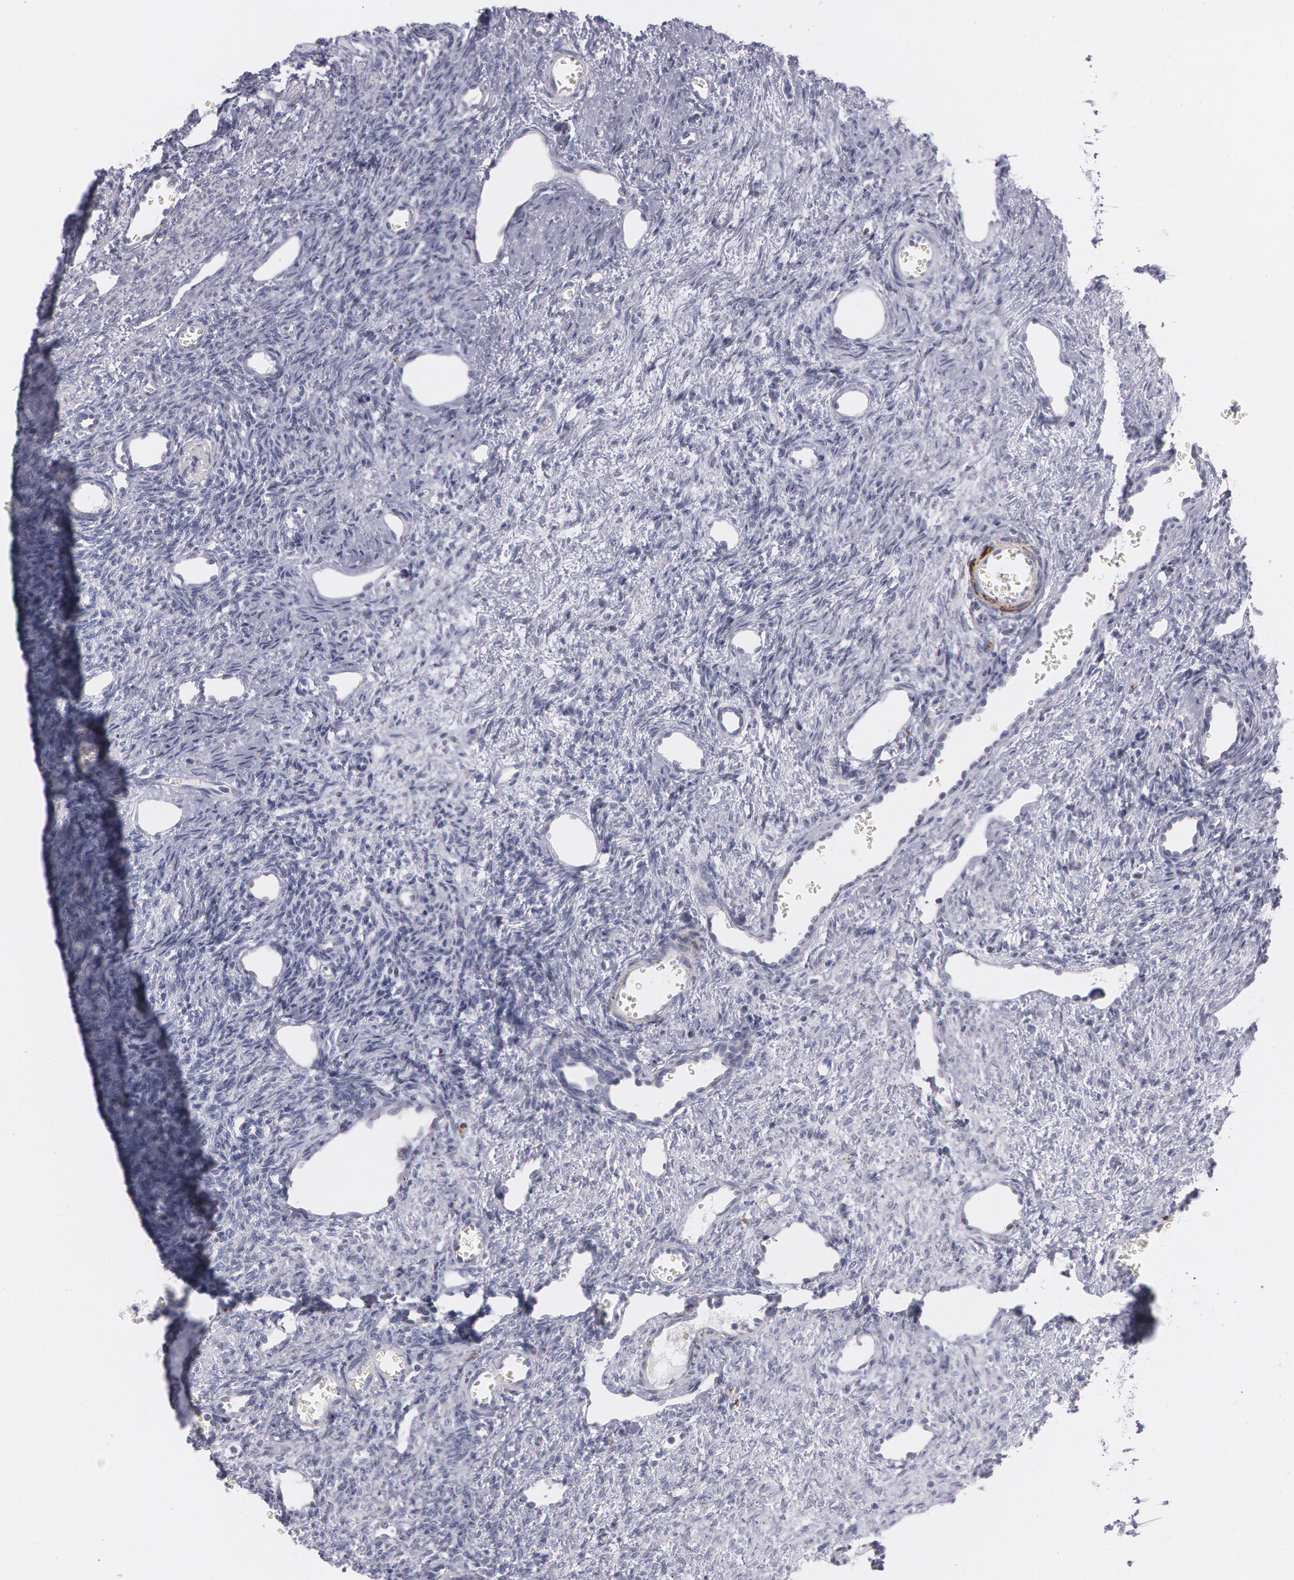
{"staining": {"intensity": "negative", "quantity": "none", "location": "none"}, "tissue": "ovary", "cell_type": "Follicle cells", "image_type": "normal", "snomed": [{"axis": "morphology", "description": "Normal tissue, NOS"}, {"axis": "topography", "description": "Ovary"}], "caption": "IHC of unremarkable ovary demonstrates no positivity in follicle cells. (Brightfield microscopy of DAB immunohistochemistry (IHC) at high magnification).", "gene": "SNCG", "patient": {"sex": "female", "age": 33}}